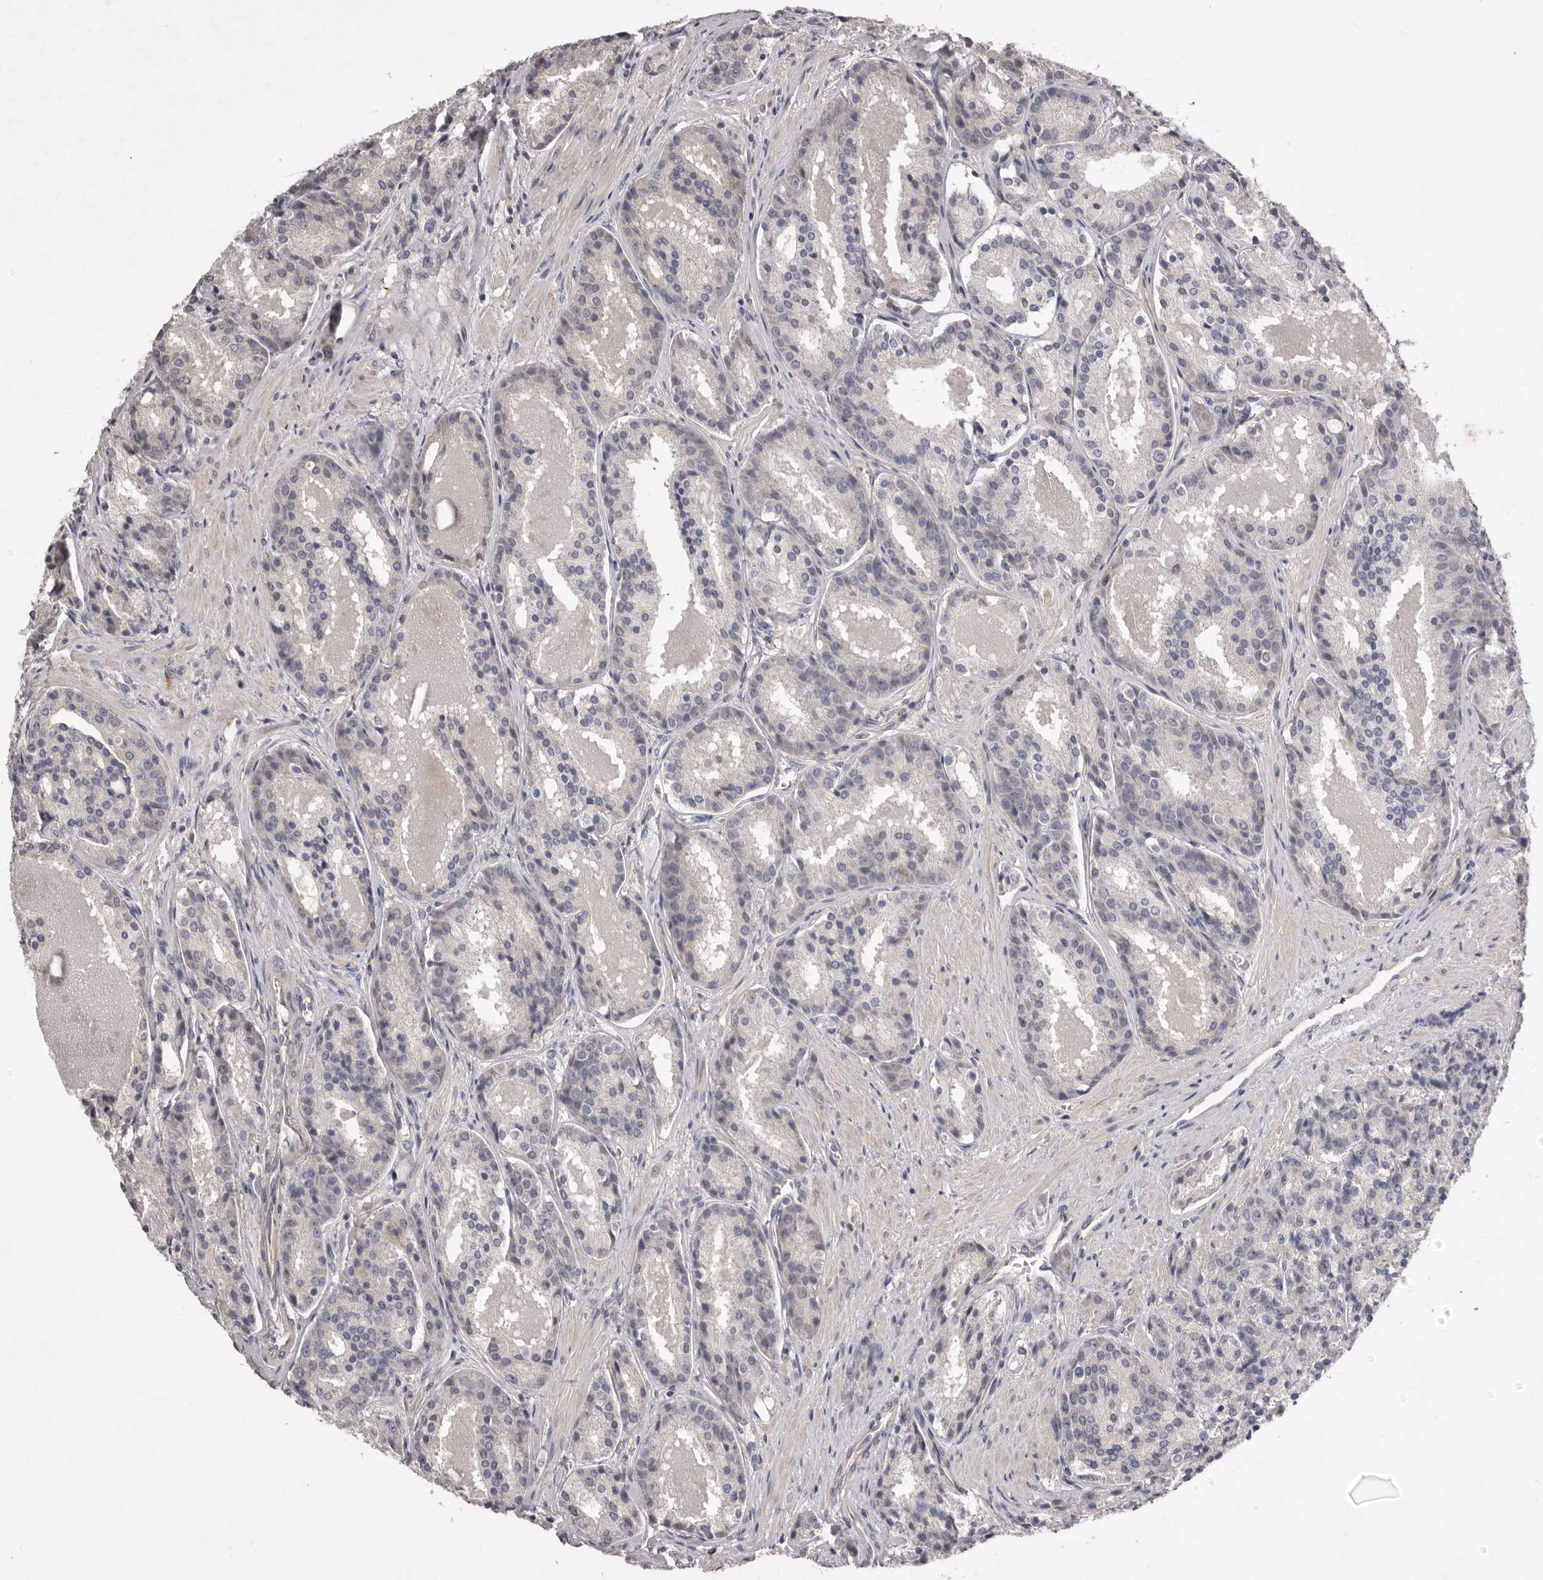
{"staining": {"intensity": "negative", "quantity": "none", "location": "none"}, "tissue": "prostate cancer", "cell_type": "Tumor cells", "image_type": "cancer", "snomed": [{"axis": "morphology", "description": "Adenocarcinoma, High grade"}, {"axis": "topography", "description": "Prostate"}], "caption": "This is a image of immunohistochemistry staining of adenocarcinoma (high-grade) (prostate), which shows no expression in tumor cells.", "gene": "PNRC1", "patient": {"sex": "male", "age": 60}}